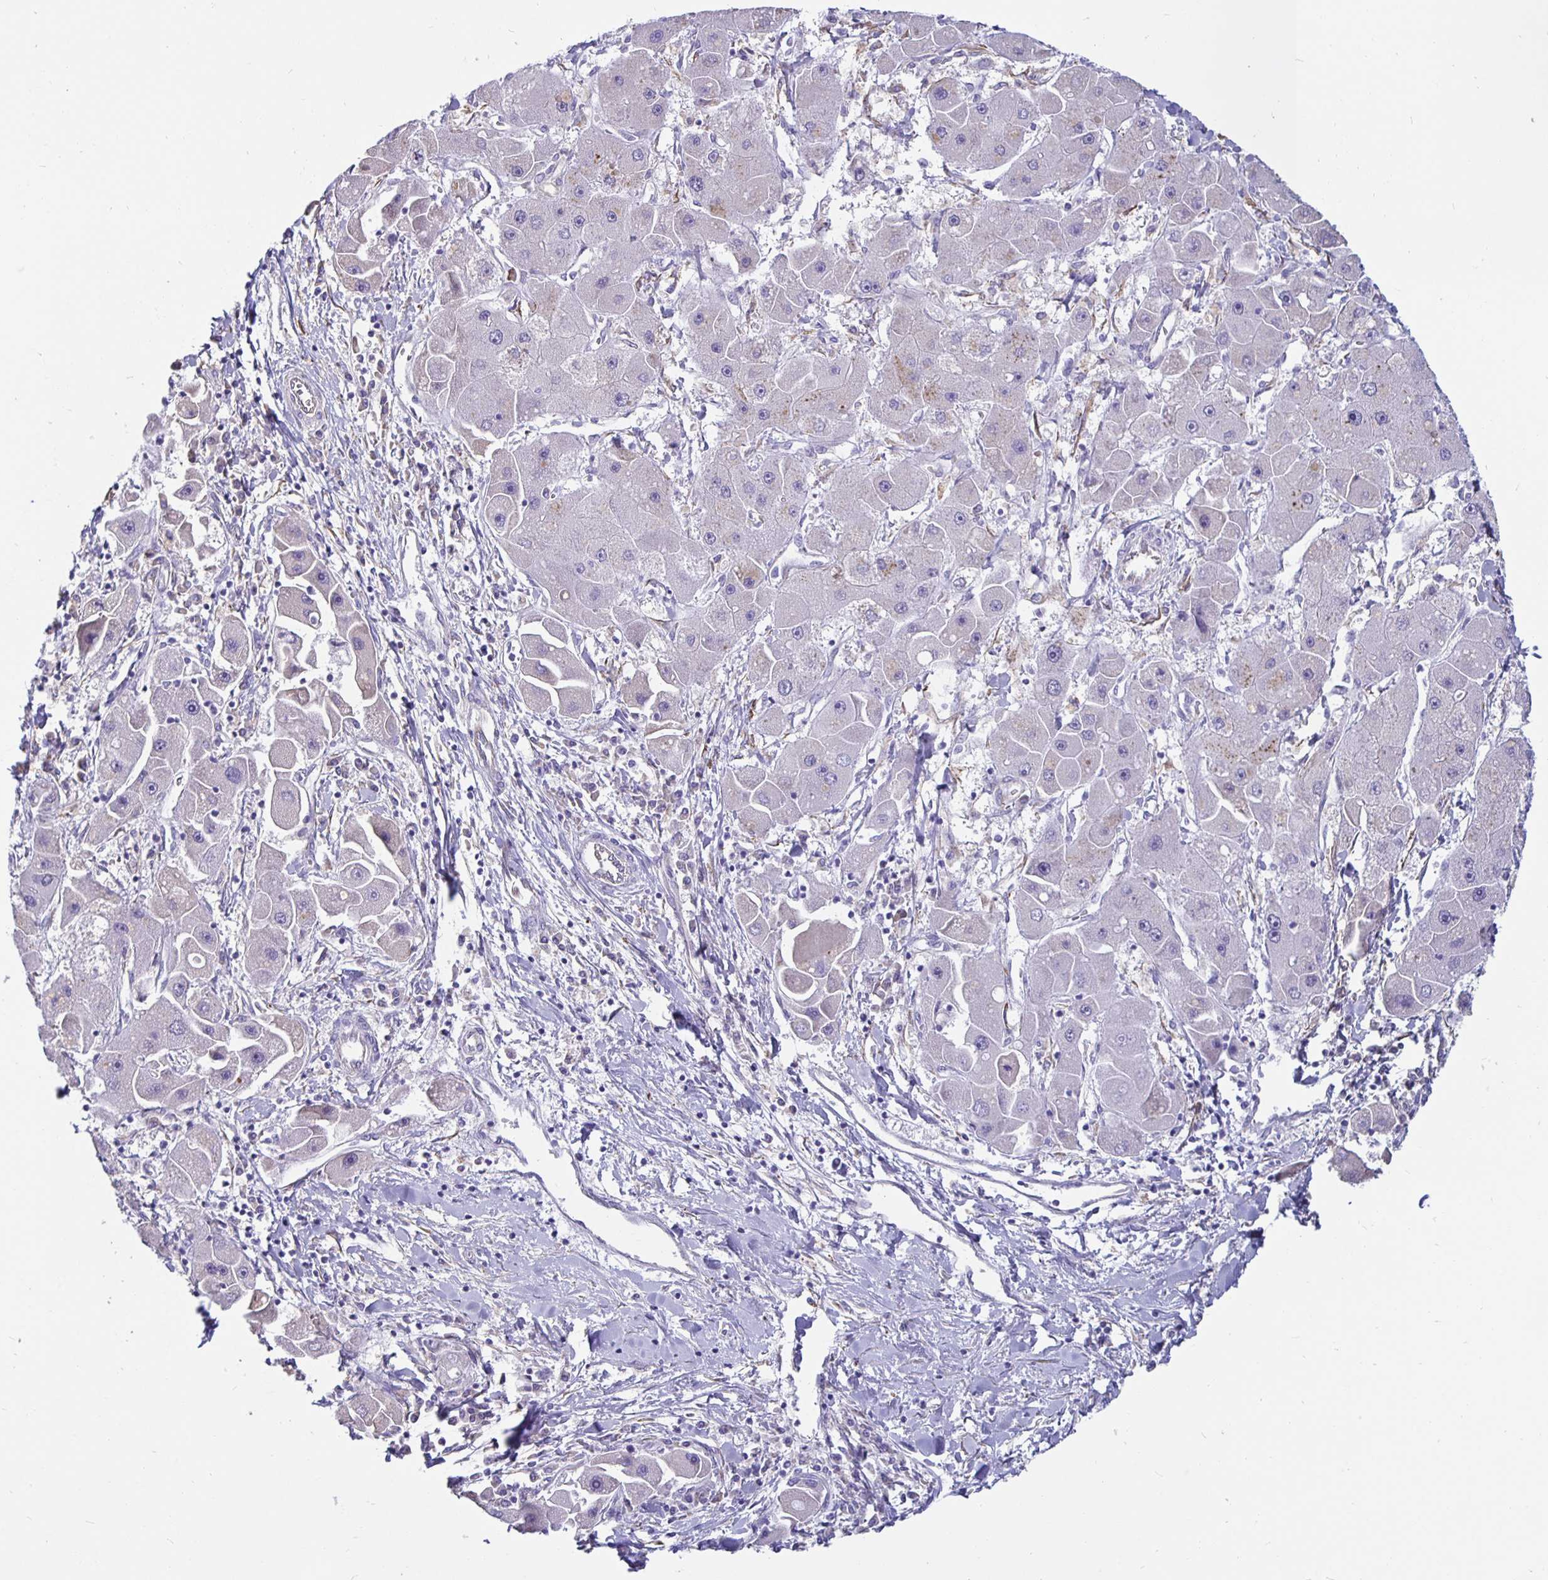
{"staining": {"intensity": "negative", "quantity": "none", "location": "none"}, "tissue": "liver cancer", "cell_type": "Tumor cells", "image_type": "cancer", "snomed": [{"axis": "morphology", "description": "Carcinoma, Hepatocellular, NOS"}, {"axis": "topography", "description": "Liver"}], "caption": "Liver hepatocellular carcinoma was stained to show a protein in brown. There is no significant expression in tumor cells.", "gene": "DNAI2", "patient": {"sex": "male", "age": 24}}